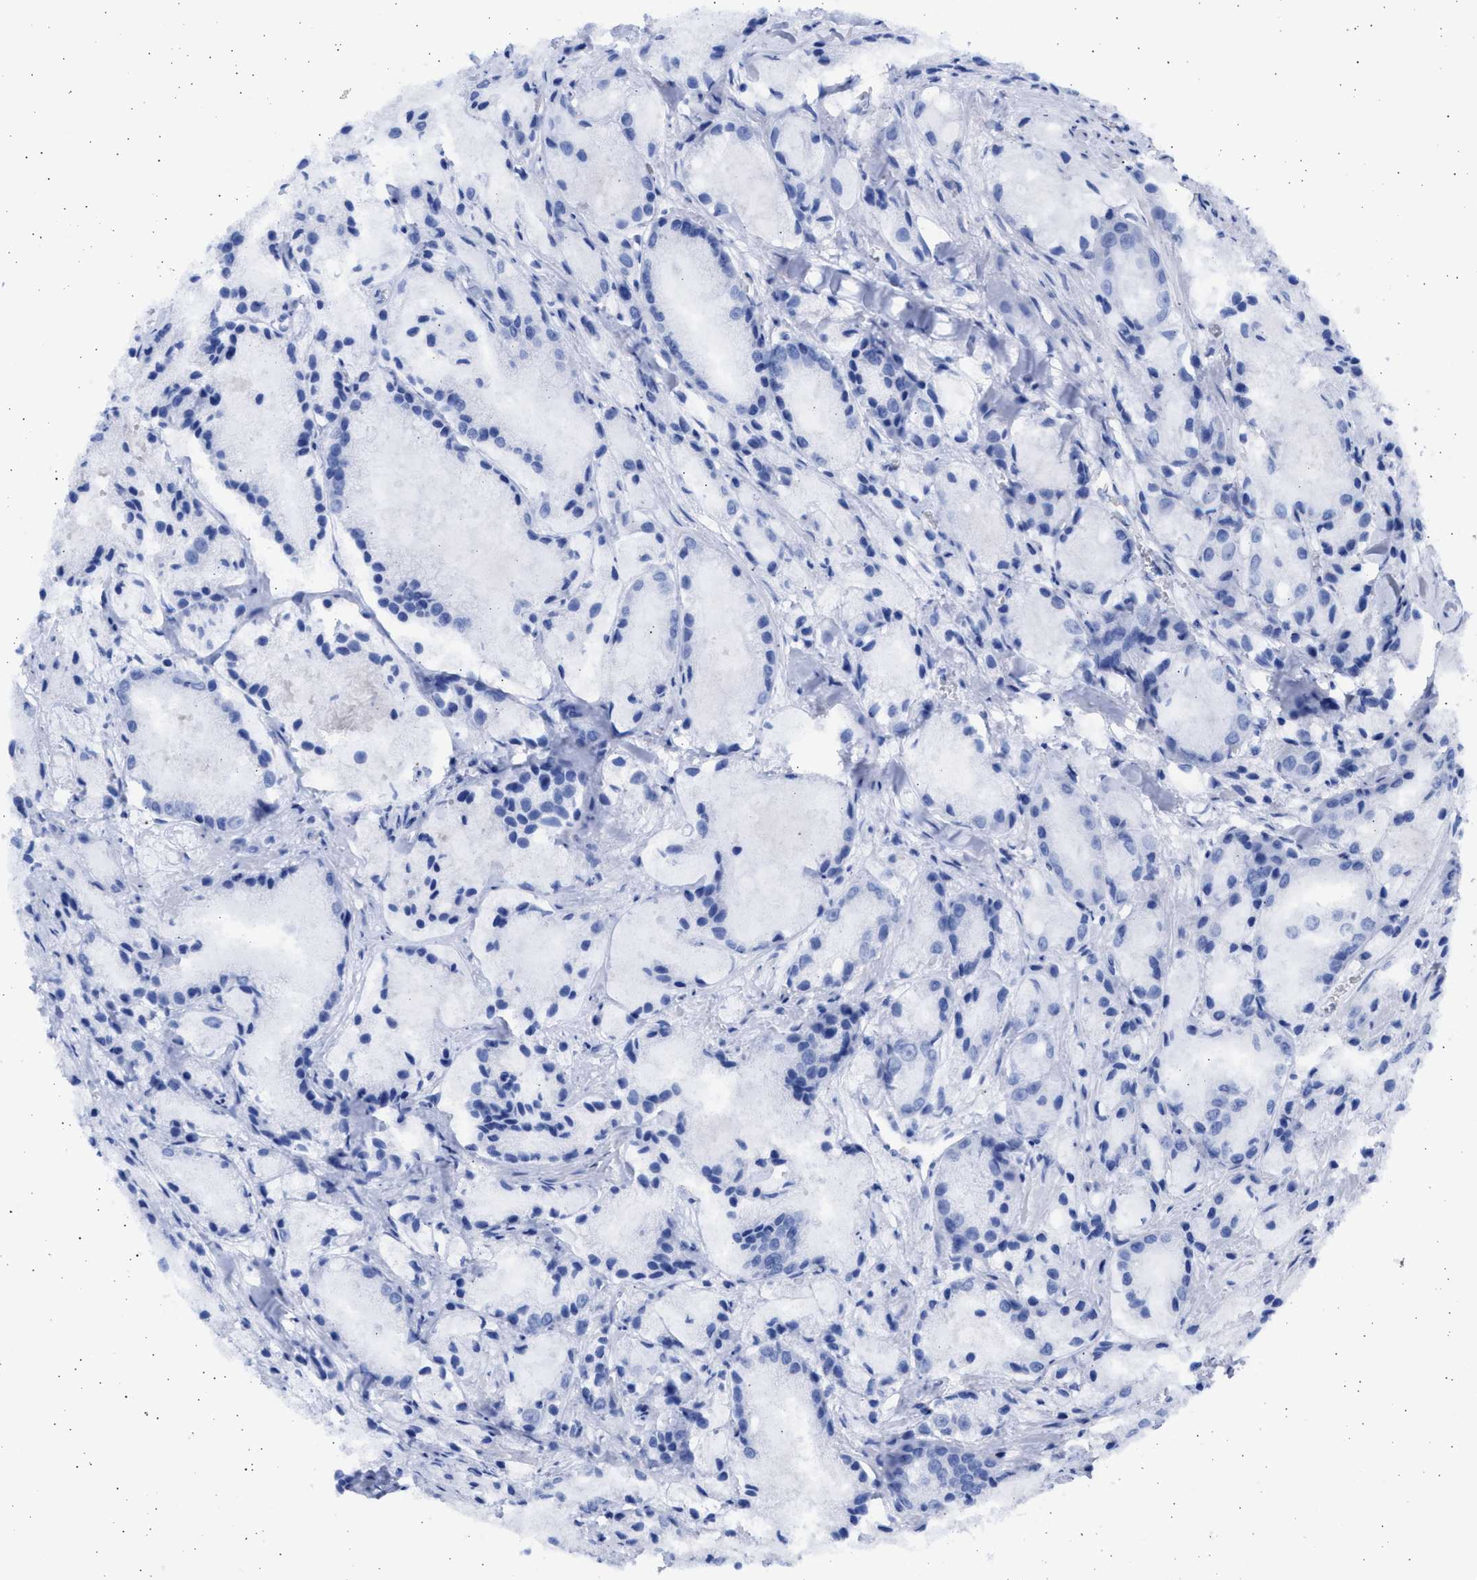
{"staining": {"intensity": "negative", "quantity": "none", "location": "none"}, "tissue": "prostate cancer", "cell_type": "Tumor cells", "image_type": "cancer", "snomed": [{"axis": "morphology", "description": "Adenocarcinoma, Low grade"}, {"axis": "topography", "description": "Prostate"}], "caption": "DAB (3,3'-diaminobenzidine) immunohistochemical staining of prostate low-grade adenocarcinoma reveals no significant expression in tumor cells.", "gene": "ALDOC", "patient": {"sex": "male", "age": 64}}